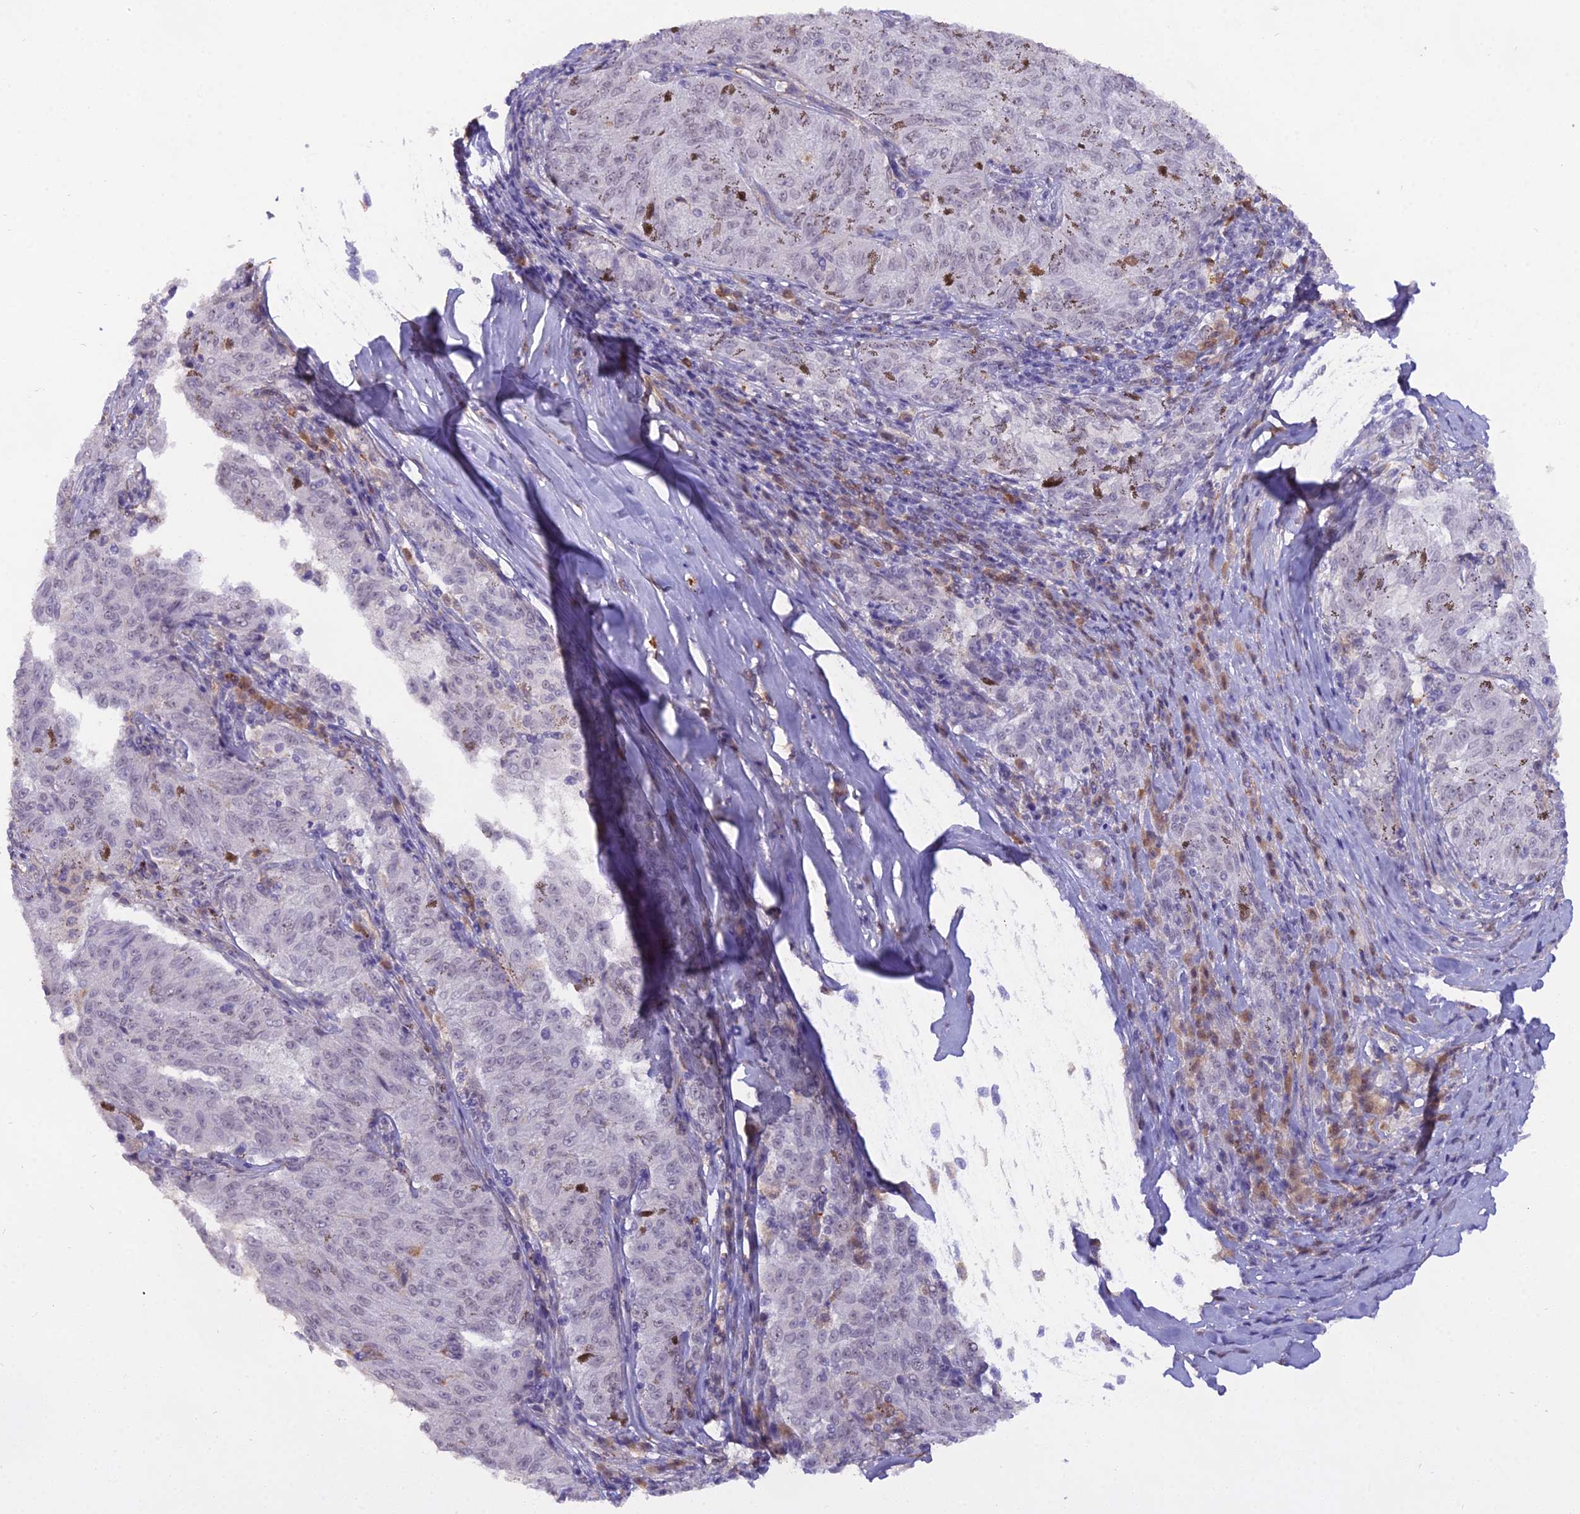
{"staining": {"intensity": "negative", "quantity": "none", "location": "none"}, "tissue": "melanoma", "cell_type": "Tumor cells", "image_type": "cancer", "snomed": [{"axis": "morphology", "description": "Malignant melanoma, NOS"}, {"axis": "topography", "description": "Skin"}], "caption": "Immunohistochemistry (IHC) of malignant melanoma reveals no positivity in tumor cells.", "gene": "BLNK", "patient": {"sex": "female", "age": 72}}